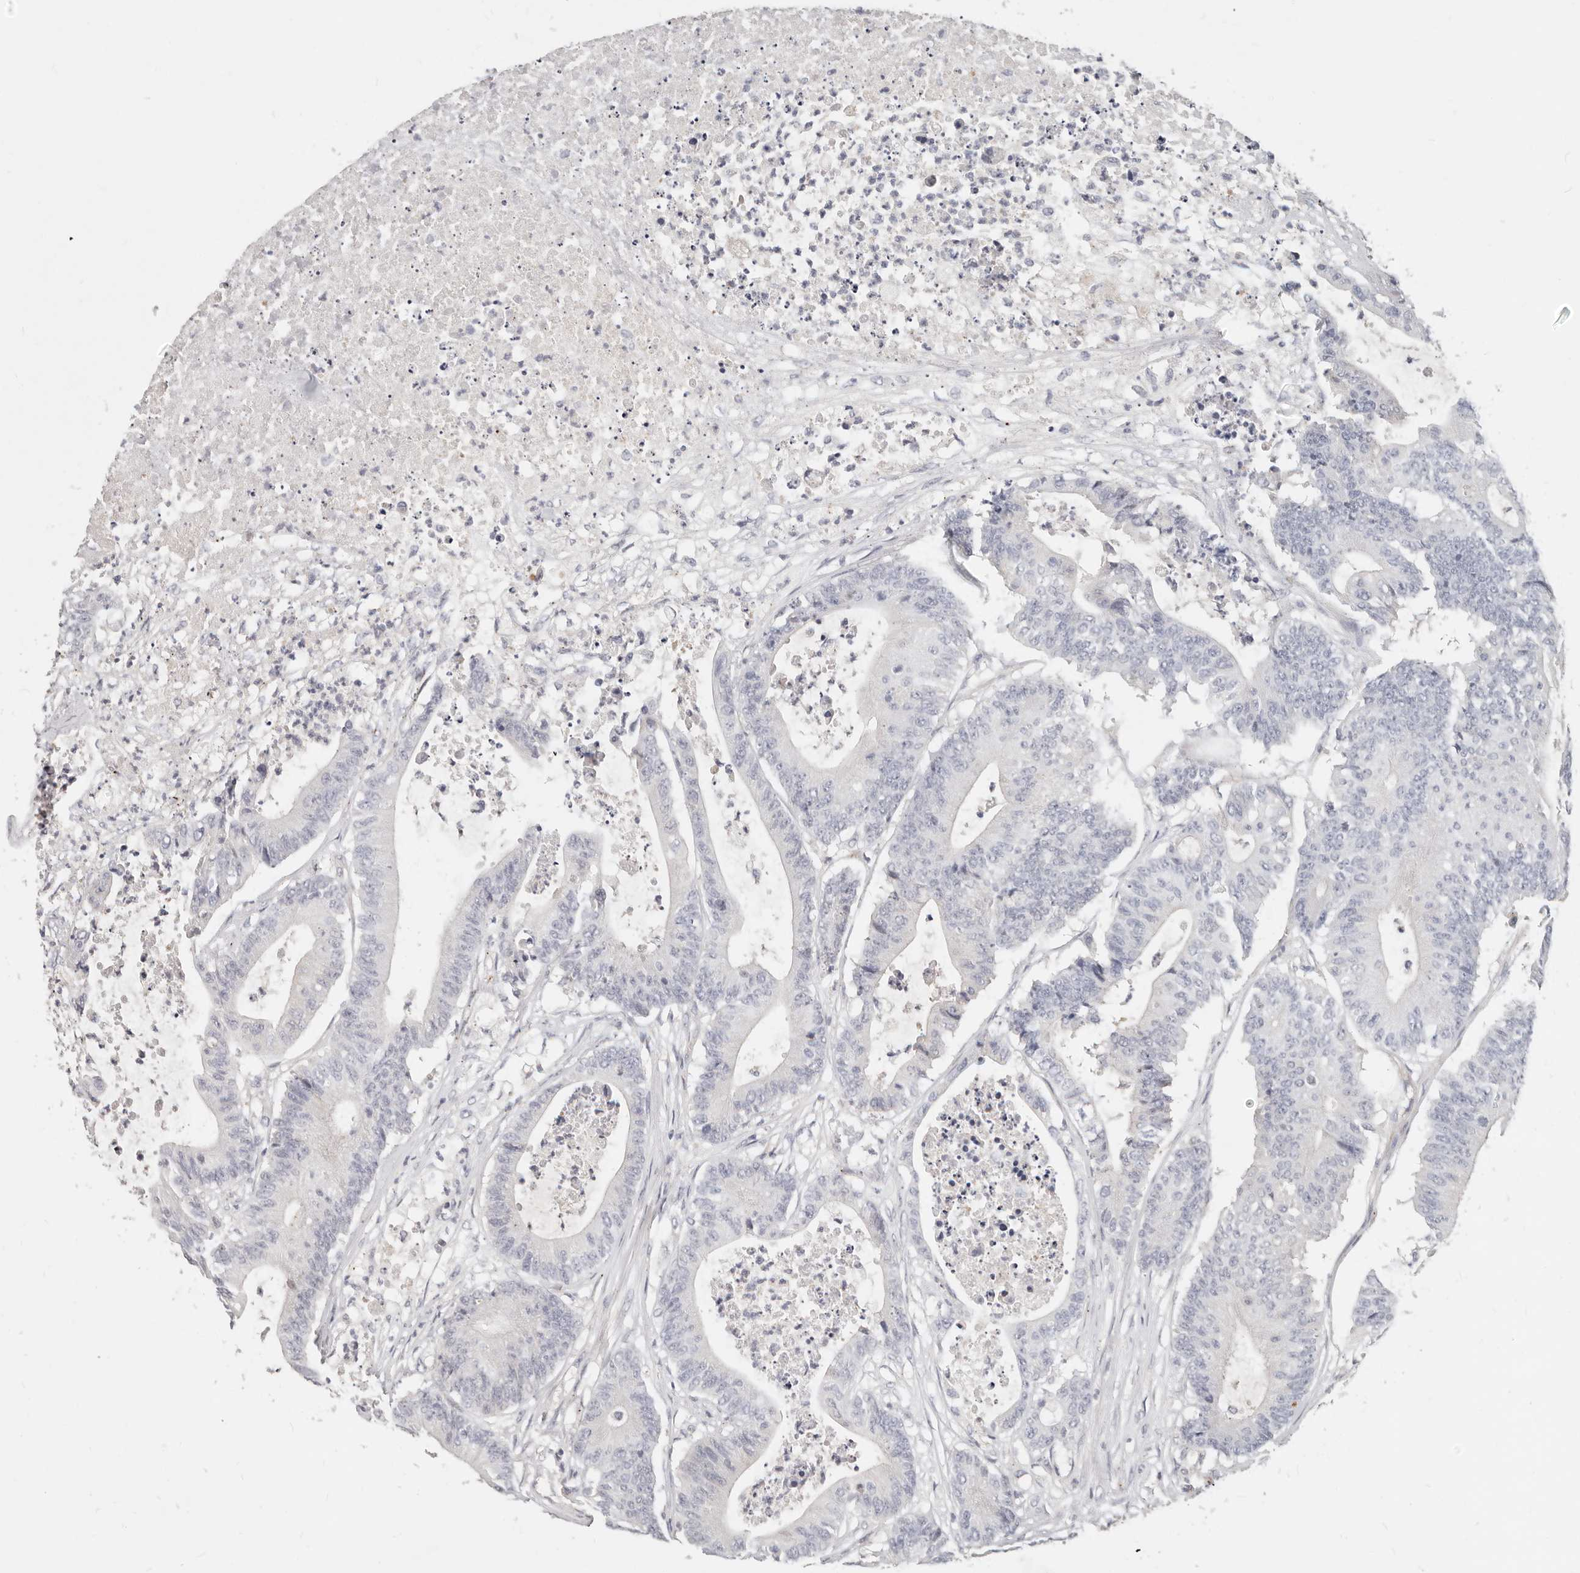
{"staining": {"intensity": "negative", "quantity": "none", "location": "none"}, "tissue": "colorectal cancer", "cell_type": "Tumor cells", "image_type": "cancer", "snomed": [{"axis": "morphology", "description": "Adenocarcinoma, NOS"}, {"axis": "topography", "description": "Colon"}], "caption": "DAB (3,3'-diaminobenzidine) immunohistochemical staining of colorectal cancer (adenocarcinoma) reveals no significant expression in tumor cells.", "gene": "ZRANB1", "patient": {"sex": "female", "age": 84}}